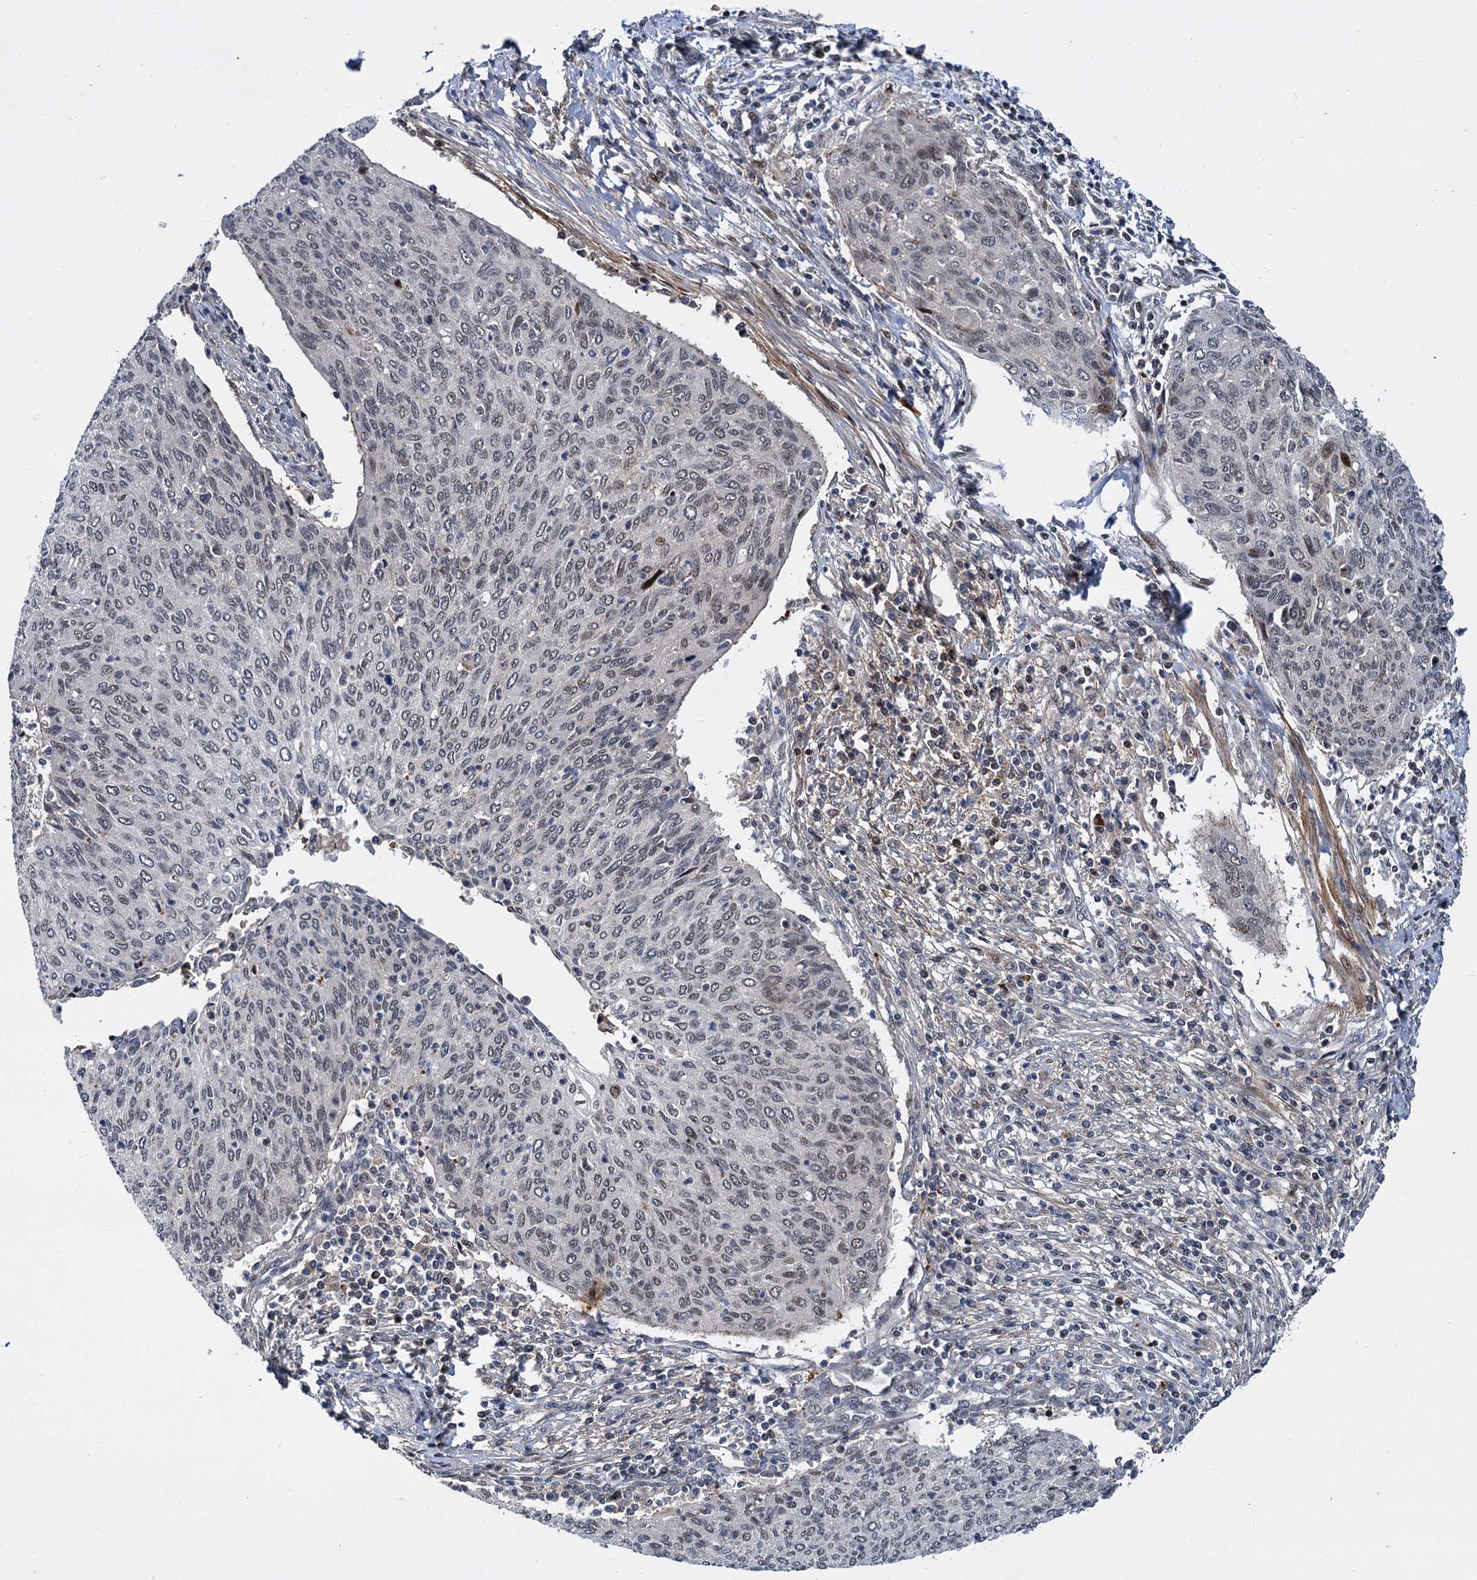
{"staining": {"intensity": "weak", "quantity": "<25%", "location": "nuclear"}, "tissue": "cervical cancer", "cell_type": "Tumor cells", "image_type": "cancer", "snomed": [{"axis": "morphology", "description": "Squamous cell carcinoma, NOS"}, {"axis": "topography", "description": "Cervix"}], "caption": "An IHC image of cervical cancer is shown. There is no staining in tumor cells of cervical cancer.", "gene": "MBD6", "patient": {"sex": "female", "age": 38}}